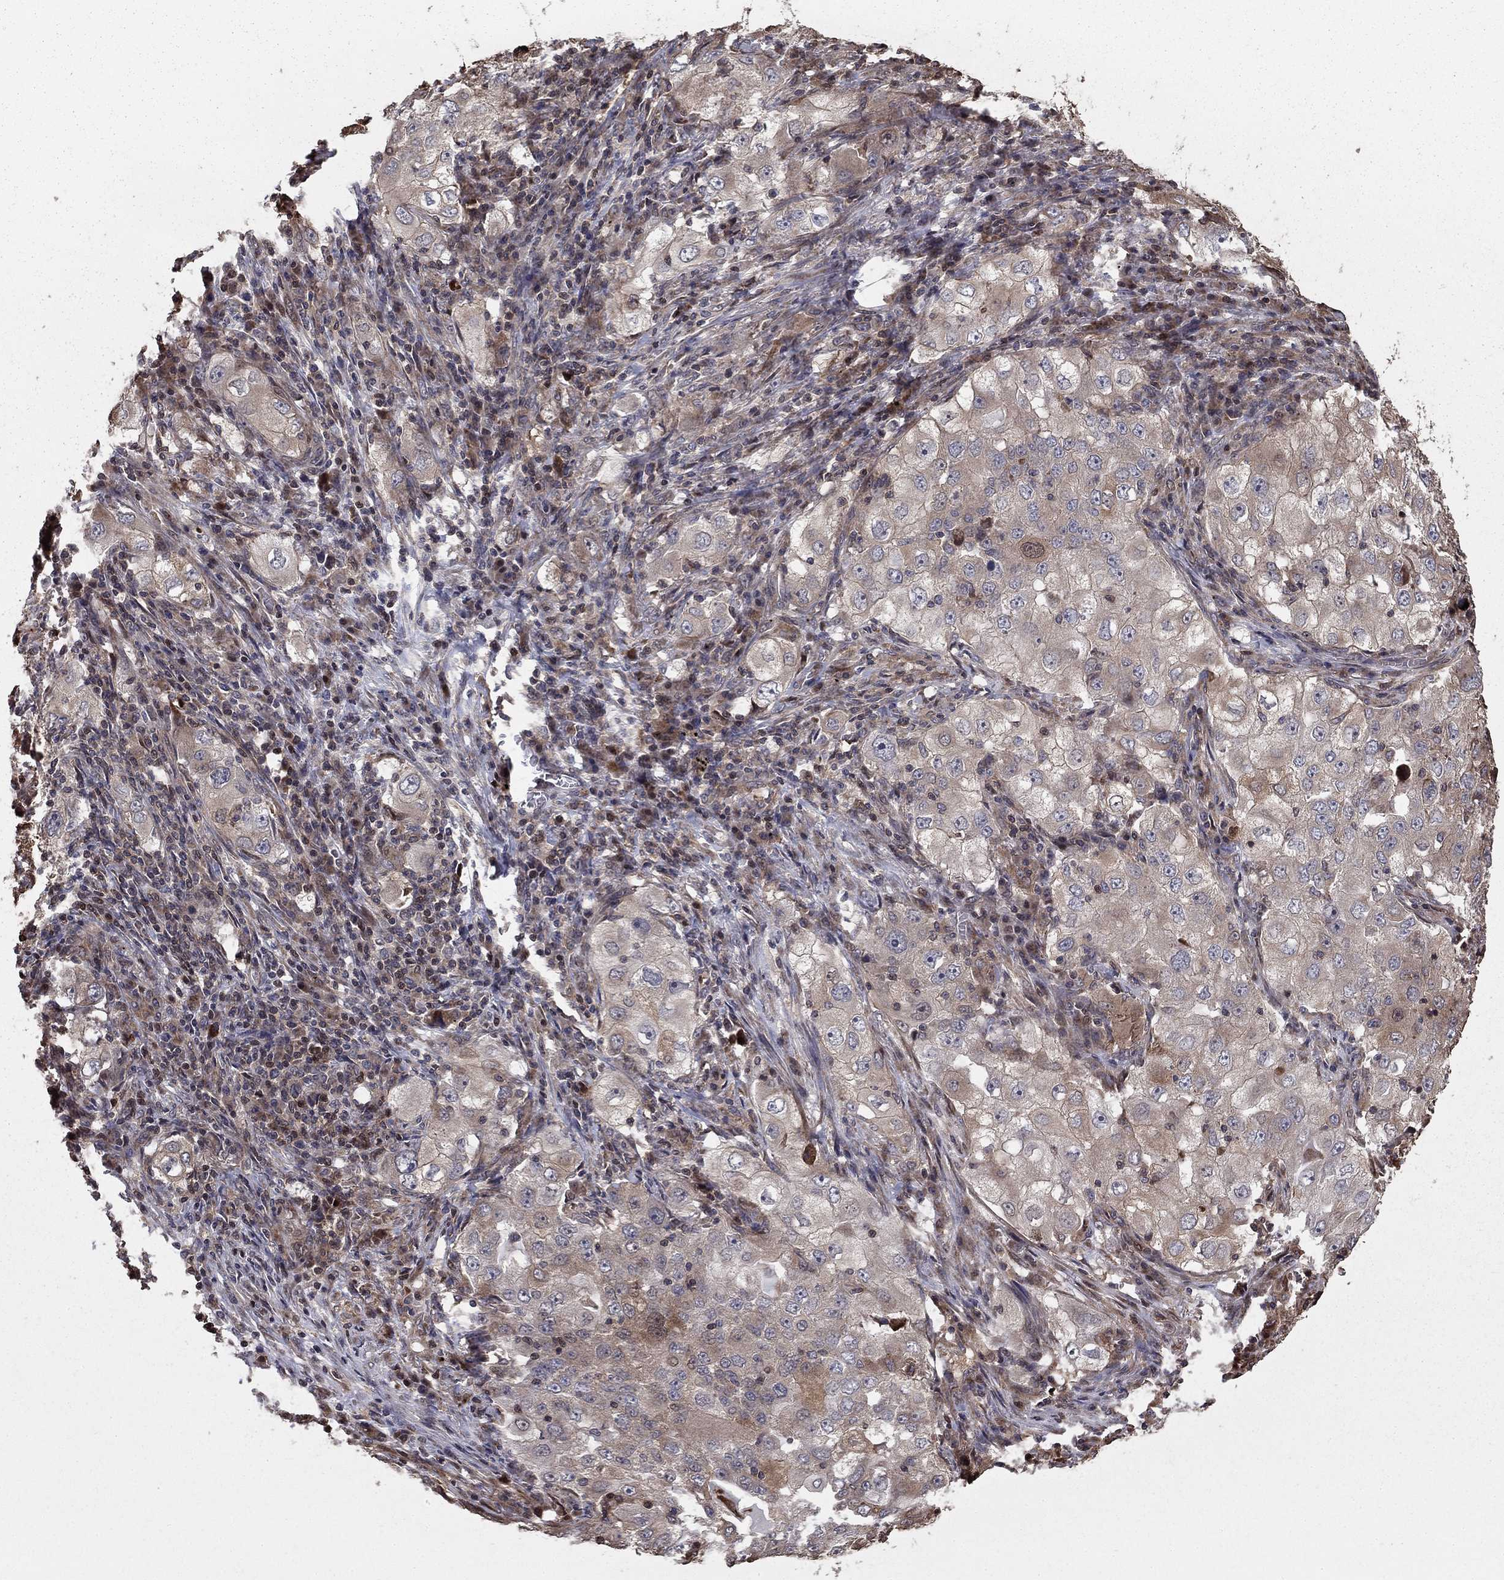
{"staining": {"intensity": "negative", "quantity": "none", "location": "none"}, "tissue": "lung cancer", "cell_type": "Tumor cells", "image_type": "cancer", "snomed": [{"axis": "morphology", "description": "Adenocarcinoma, NOS"}, {"axis": "topography", "description": "Lung"}], "caption": "DAB immunohistochemical staining of lung adenocarcinoma exhibits no significant staining in tumor cells.", "gene": "GYG1", "patient": {"sex": "female", "age": 61}}